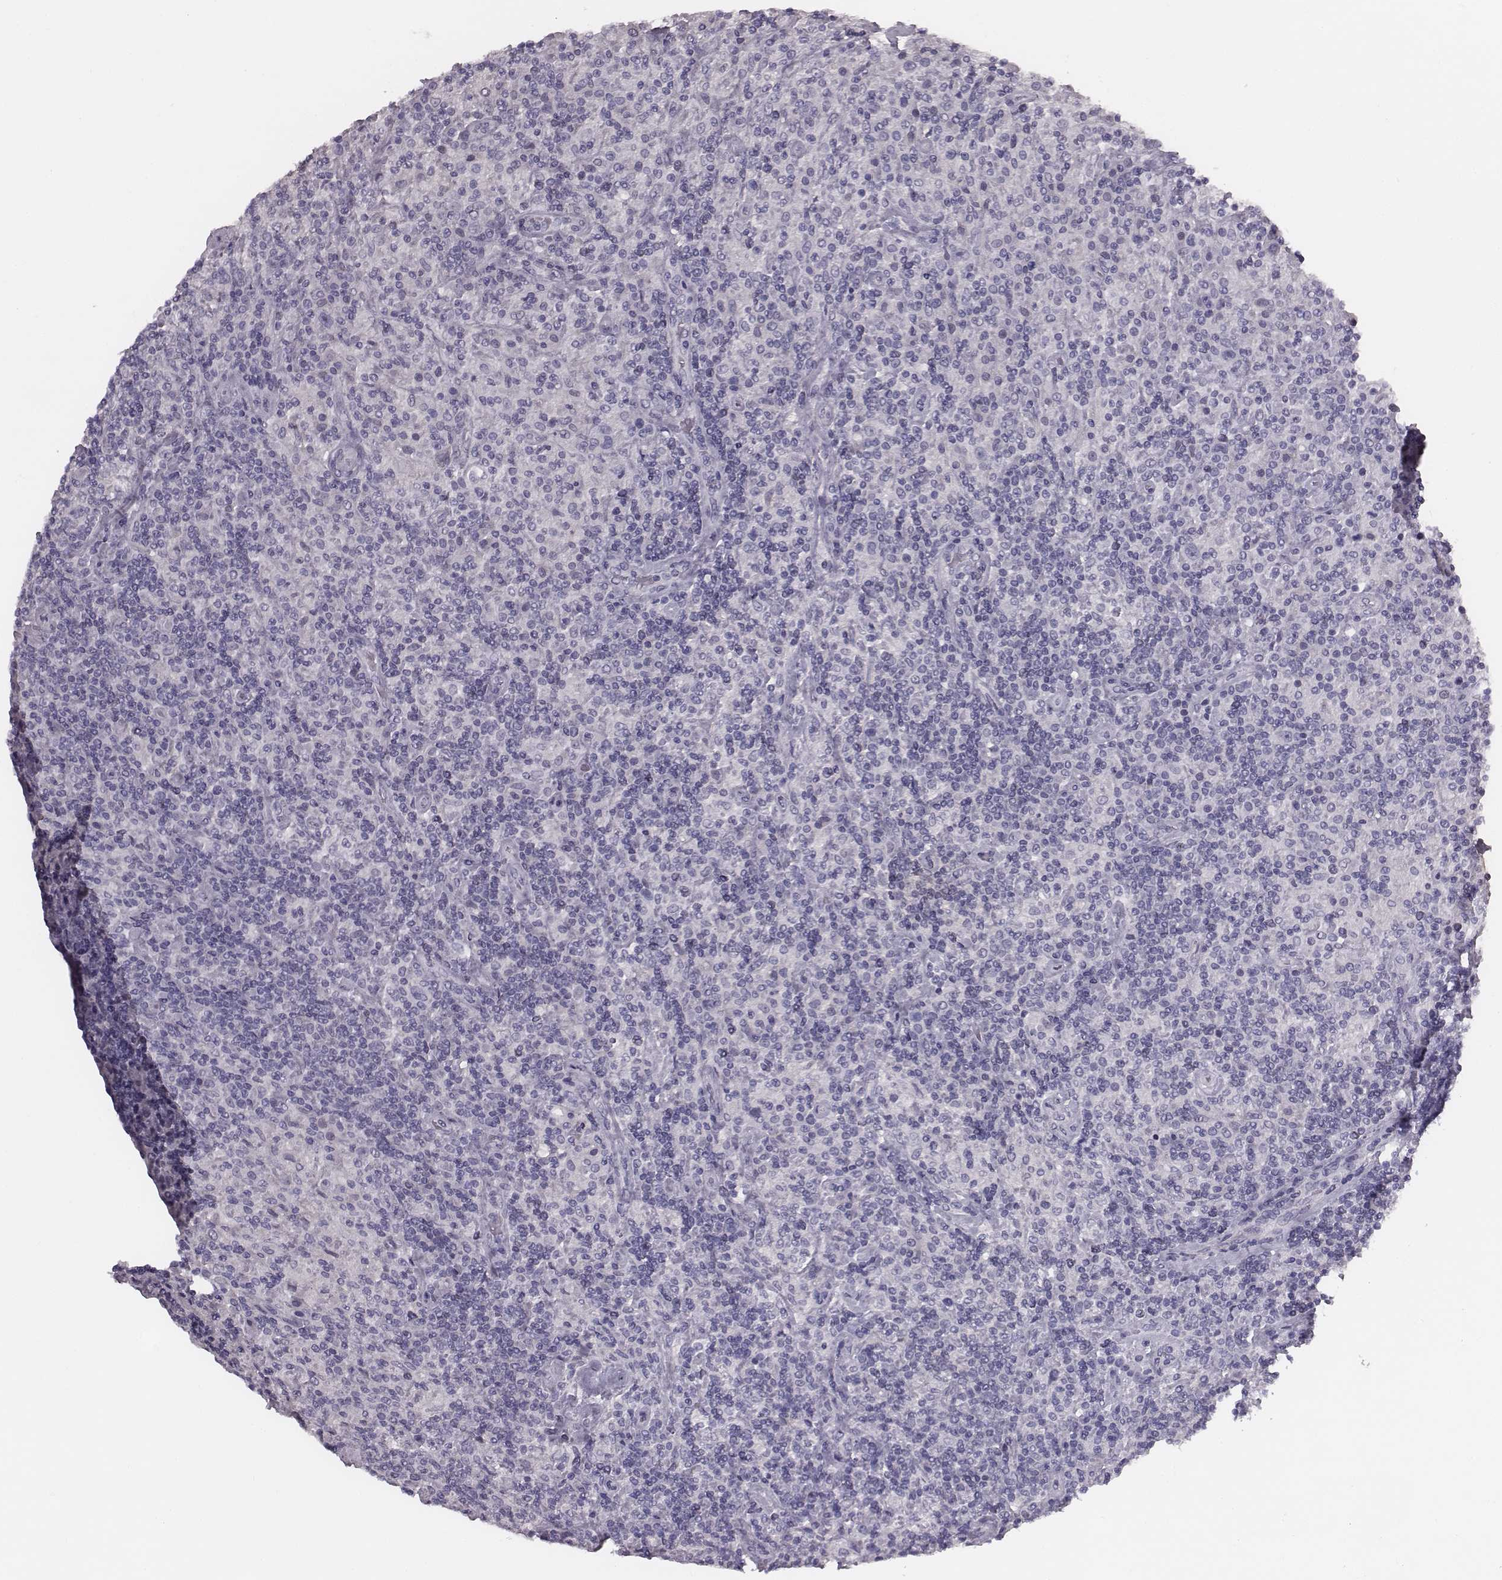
{"staining": {"intensity": "negative", "quantity": "none", "location": "none"}, "tissue": "lymphoma", "cell_type": "Tumor cells", "image_type": "cancer", "snomed": [{"axis": "morphology", "description": "Hodgkin's disease, NOS"}, {"axis": "topography", "description": "Lymph node"}], "caption": "Immunohistochemical staining of human lymphoma displays no significant positivity in tumor cells.", "gene": "PDE8B", "patient": {"sex": "male", "age": 70}}